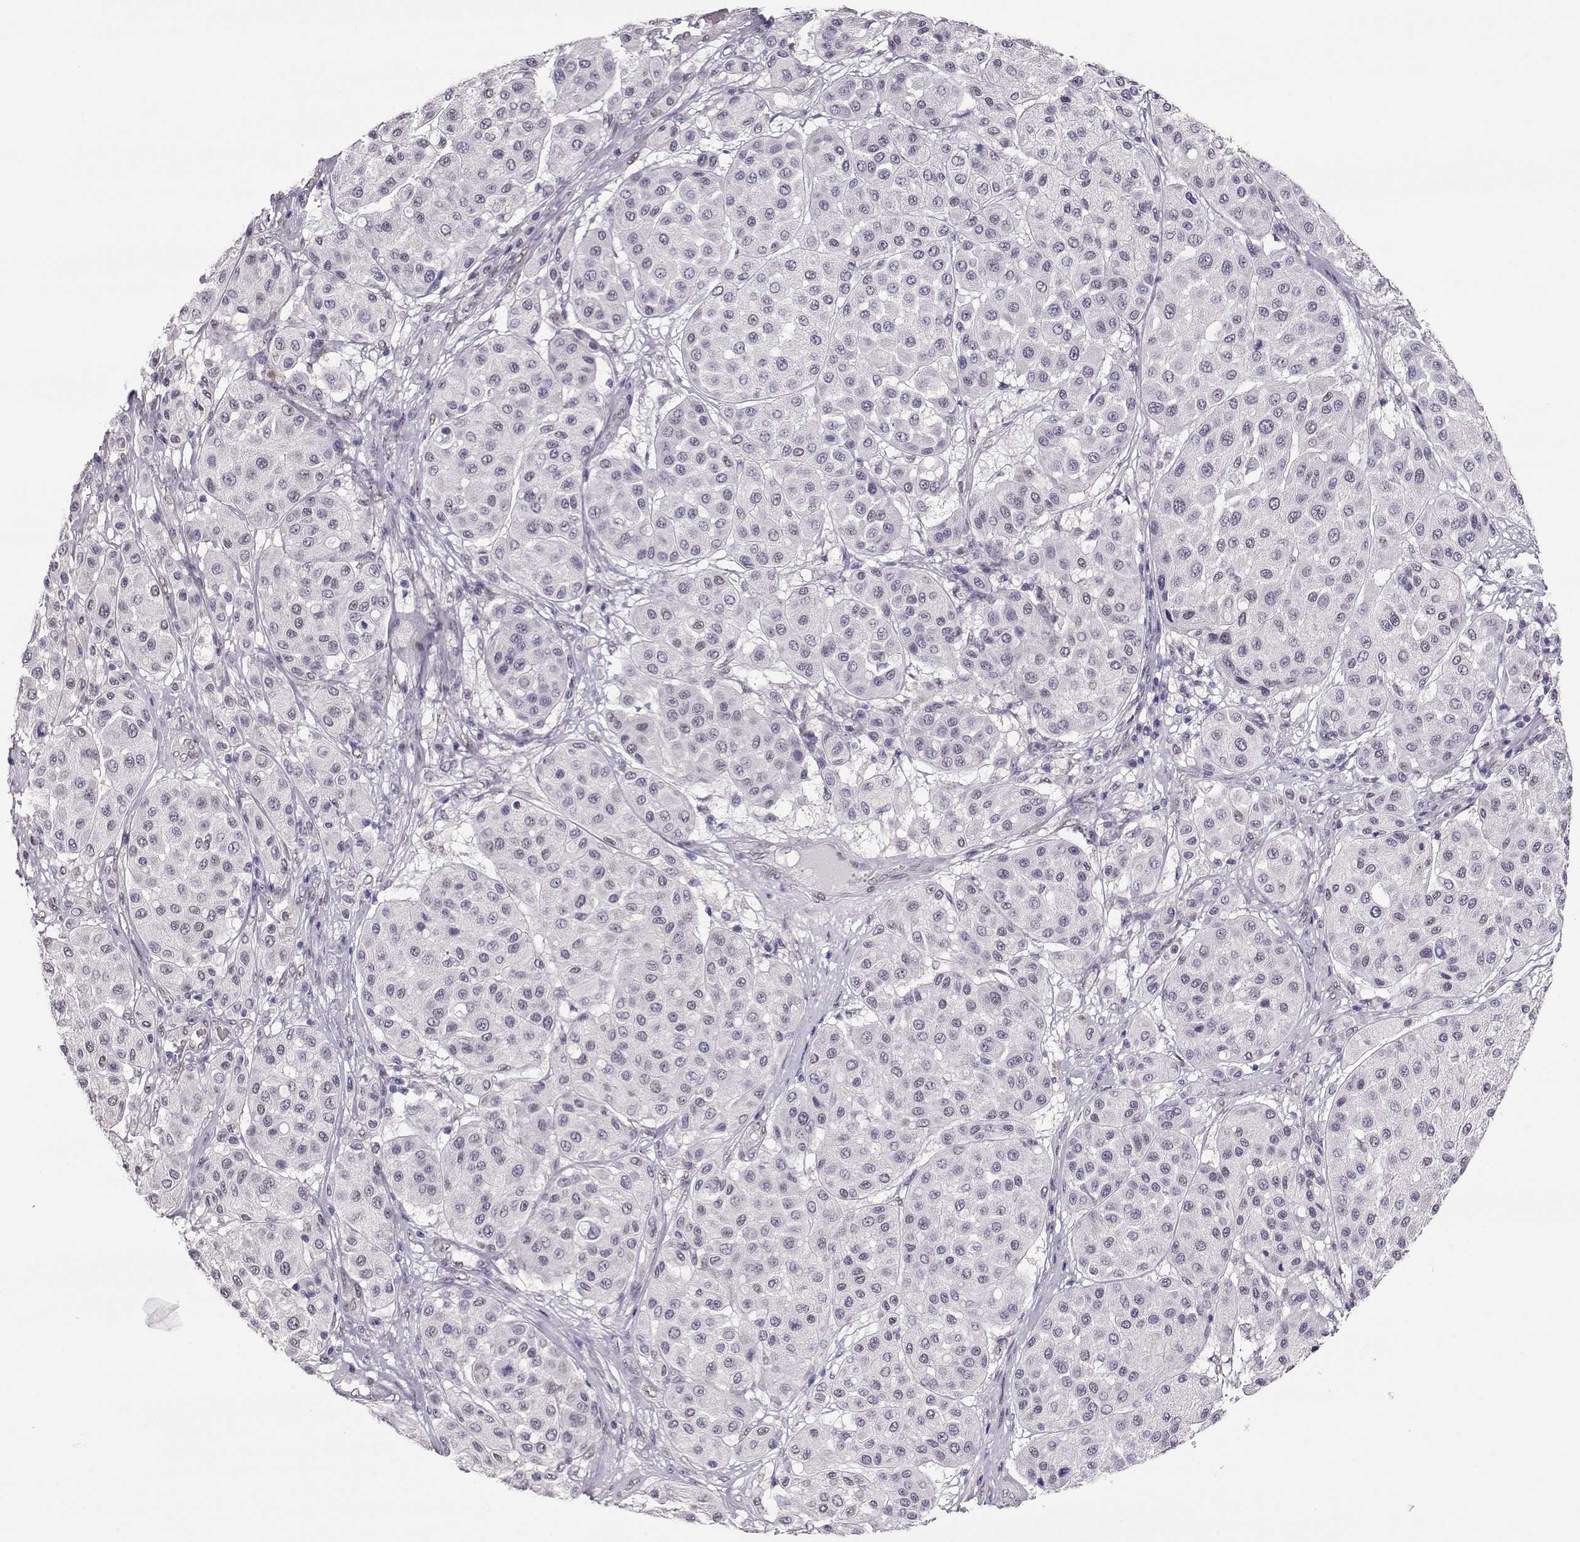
{"staining": {"intensity": "negative", "quantity": "none", "location": "none"}, "tissue": "melanoma", "cell_type": "Tumor cells", "image_type": "cancer", "snomed": [{"axis": "morphology", "description": "Malignant melanoma, Metastatic site"}, {"axis": "topography", "description": "Smooth muscle"}], "caption": "Immunohistochemistry of melanoma reveals no expression in tumor cells.", "gene": "POLI", "patient": {"sex": "male", "age": 41}}